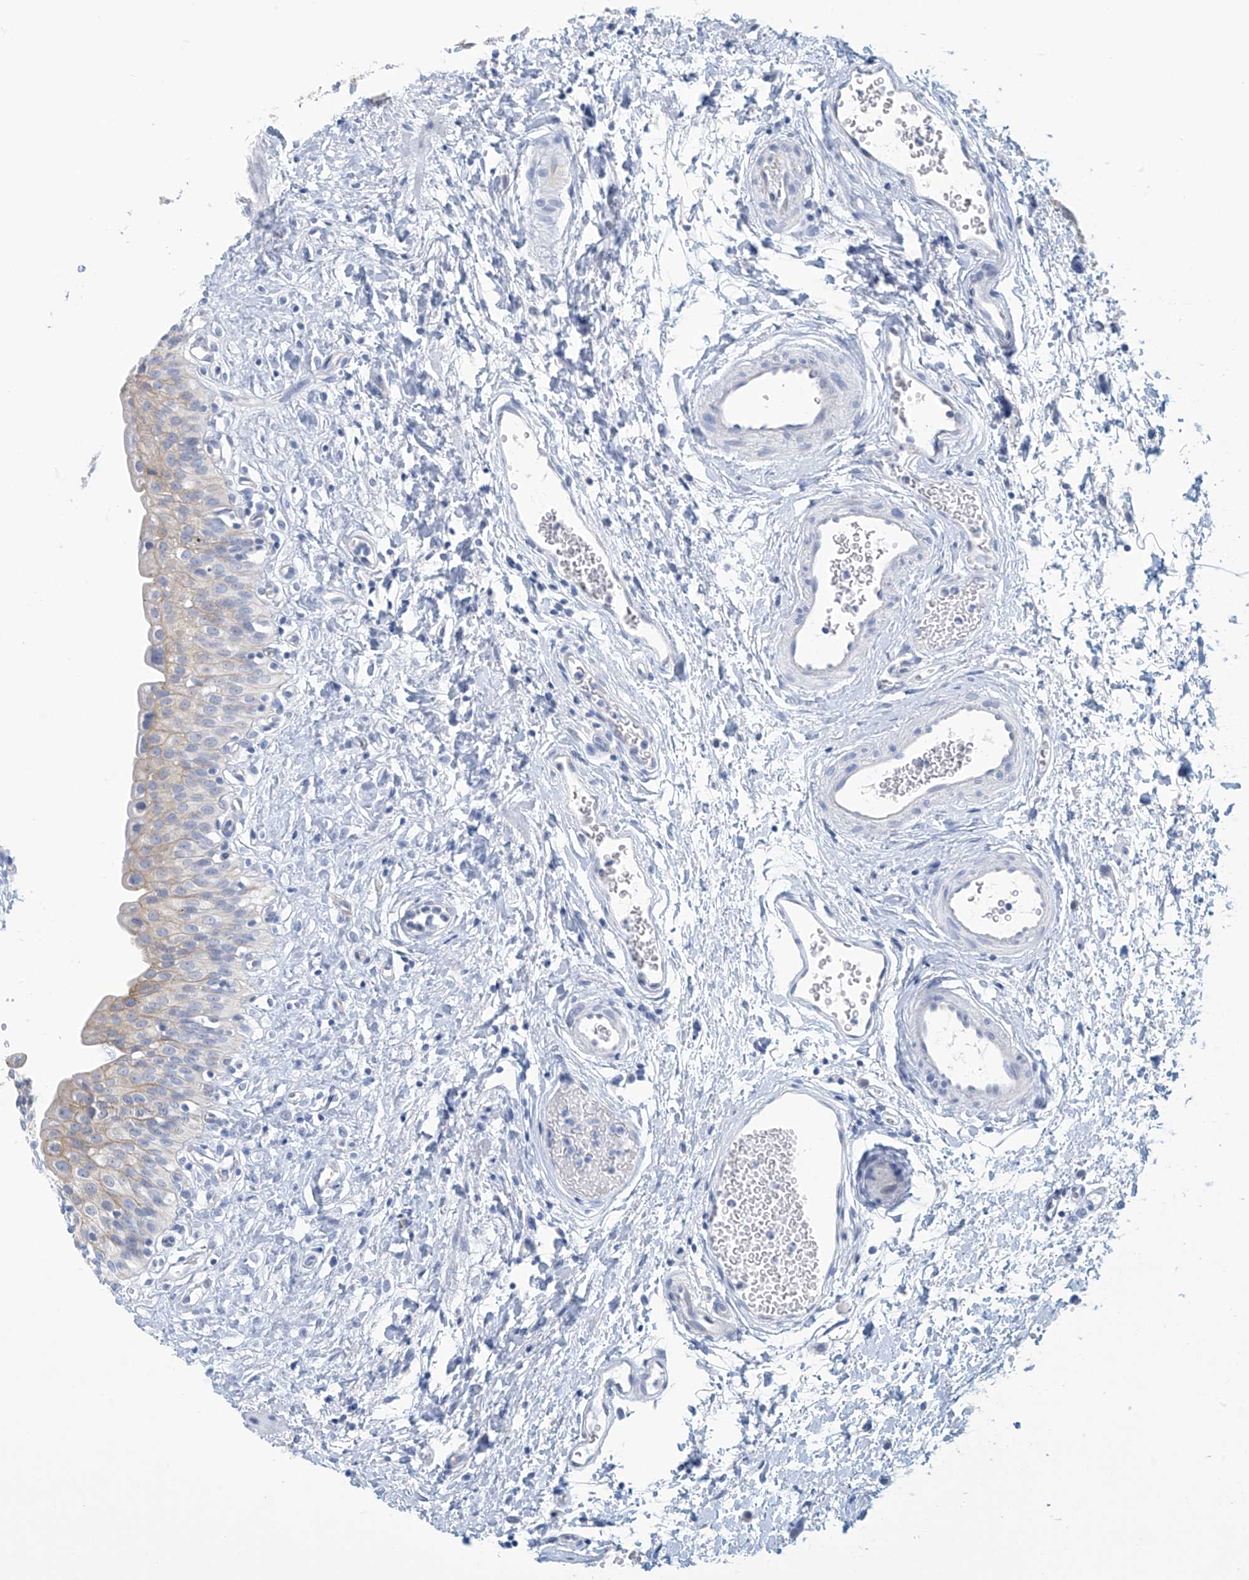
{"staining": {"intensity": "weak", "quantity": "25%-75%", "location": "cytoplasmic/membranous"}, "tissue": "urinary bladder", "cell_type": "Urothelial cells", "image_type": "normal", "snomed": [{"axis": "morphology", "description": "Normal tissue, NOS"}, {"axis": "topography", "description": "Urinary bladder"}], "caption": "Urothelial cells reveal low levels of weak cytoplasmic/membranous expression in about 25%-75% of cells in benign urinary bladder.", "gene": "DSP", "patient": {"sex": "male", "age": 51}}